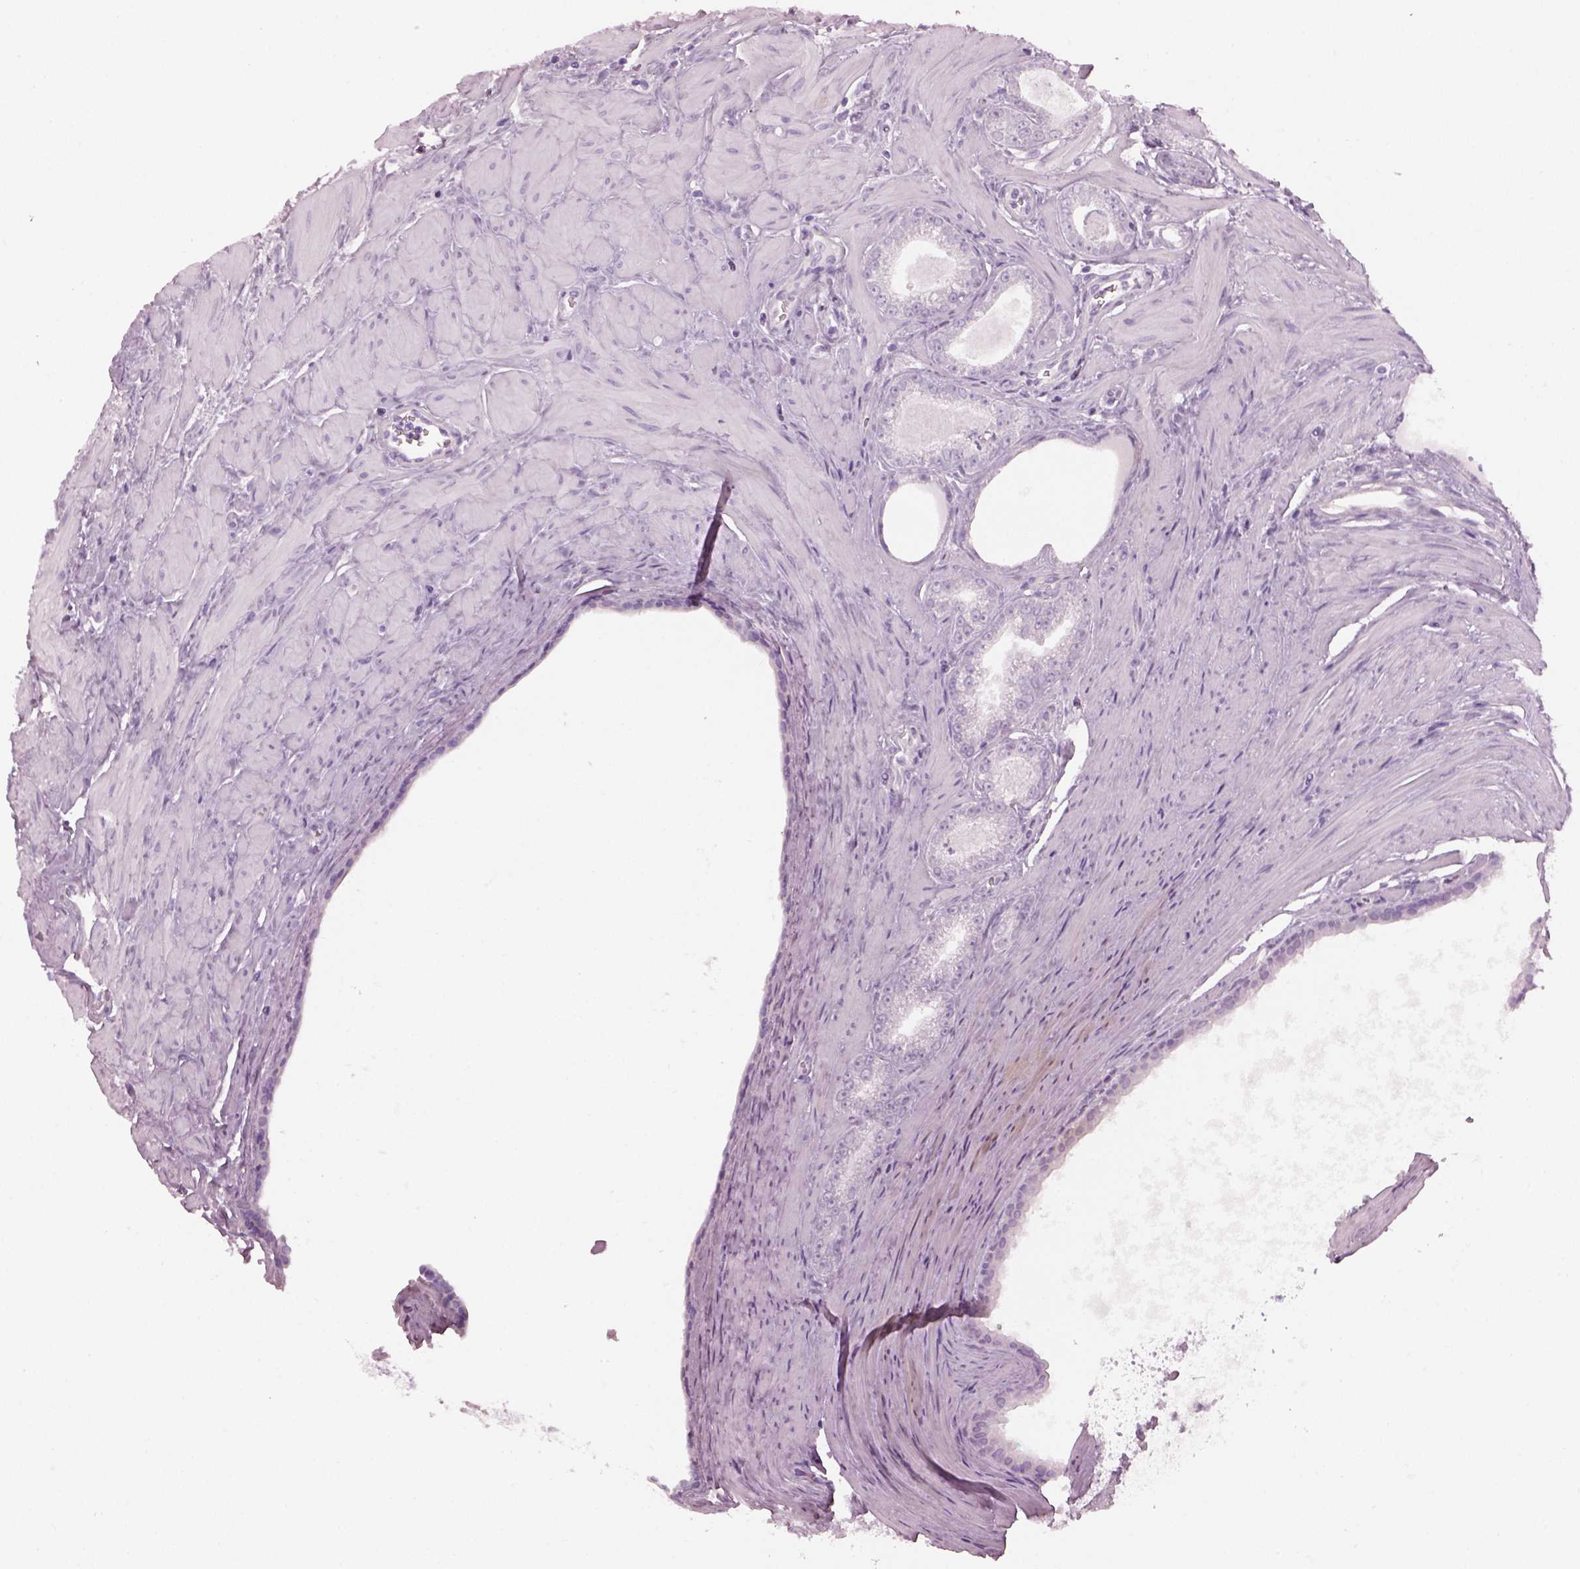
{"staining": {"intensity": "negative", "quantity": "none", "location": "none"}, "tissue": "prostate cancer", "cell_type": "Tumor cells", "image_type": "cancer", "snomed": [{"axis": "morphology", "description": "Adenocarcinoma, NOS"}, {"axis": "topography", "description": "Prostate"}], "caption": "High magnification brightfield microscopy of adenocarcinoma (prostate) stained with DAB (brown) and counterstained with hematoxylin (blue): tumor cells show no significant positivity.", "gene": "PDC", "patient": {"sex": "male", "age": 71}}